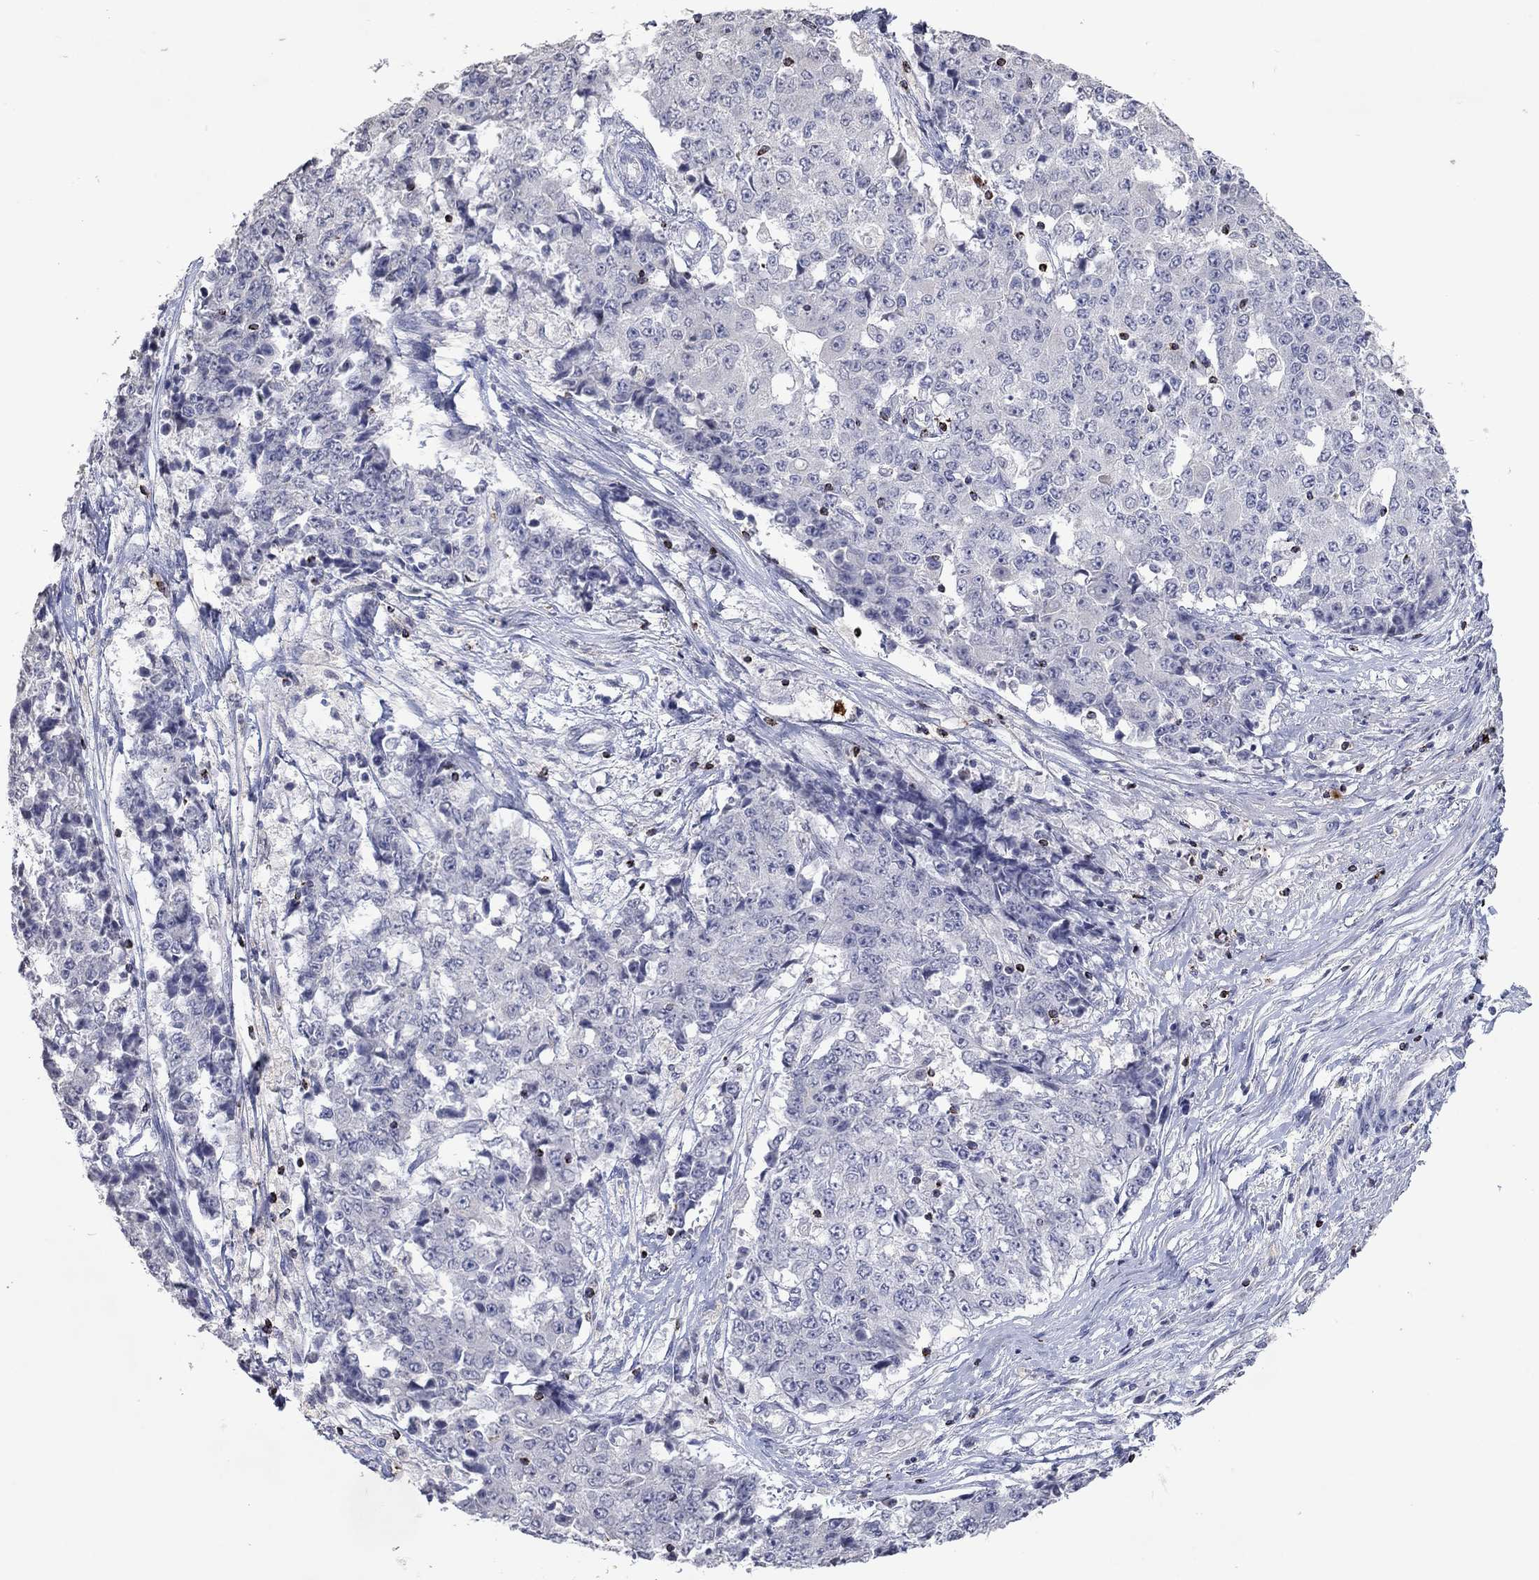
{"staining": {"intensity": "negative", "quantity": "none", "location": "none"}, "tissue": "ovarian cancer", "cell_type": "Tumor cells", "image_type": "cancer", "snomed": [{"axis": "morphology", "description": "Carcinoma, endometroid"}, {"axis": "topography", "description": "Ovary"}], "caption": "A high-resolution histopathology image shows immunohistochemistry (IHC) staining of endometroid carcinoma (ovarian), which reveals no significant positivity in tumor cells.", "gene": "CCL5", "patient": {"sex": "female", "age": 42}}